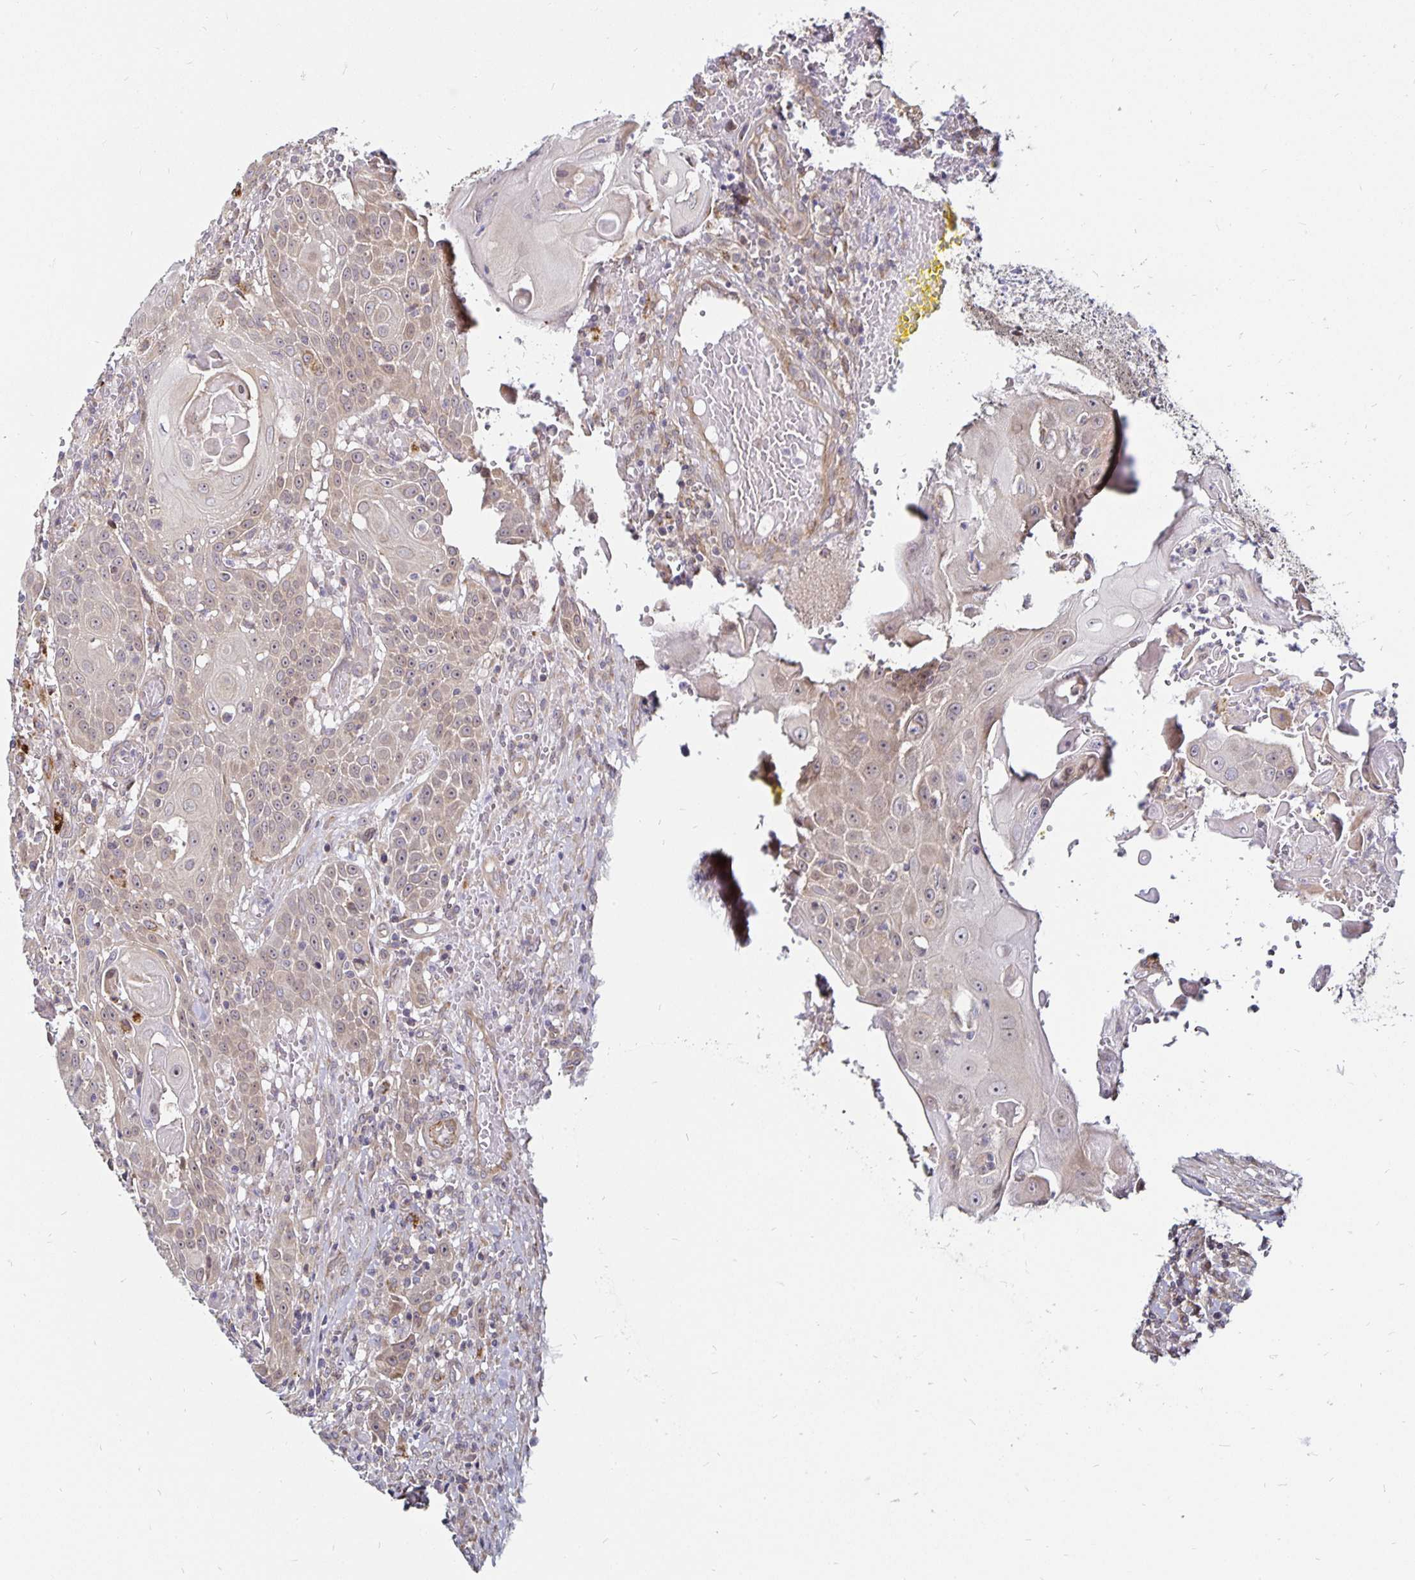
{"staining": {"intensity": "weak", "quantity": "25%-75%", "location": "cytoplasmic/membranous"}, "tissue": "head and neck cancer", "cell_type": "Tumor cells", "image_type": "cancer", "snomed": [{"axis": "morphology", "description": "Normal tissue, NOS"}, {"axis": "morphology", "description": "Squamous cell carcinoma, NOS"}, {"axis": "topography", "description": "Oral tissue"}, {"axis": "topography", "description": "Head-Neck"}], "caption": "Tumor cells show low levels of weak cytoplasmic/membranous staining in about 25%-75% of cells in human head and neck cancer.", "gene": "CYP27A1", "patient": {"sex": "female", "age": 55}}